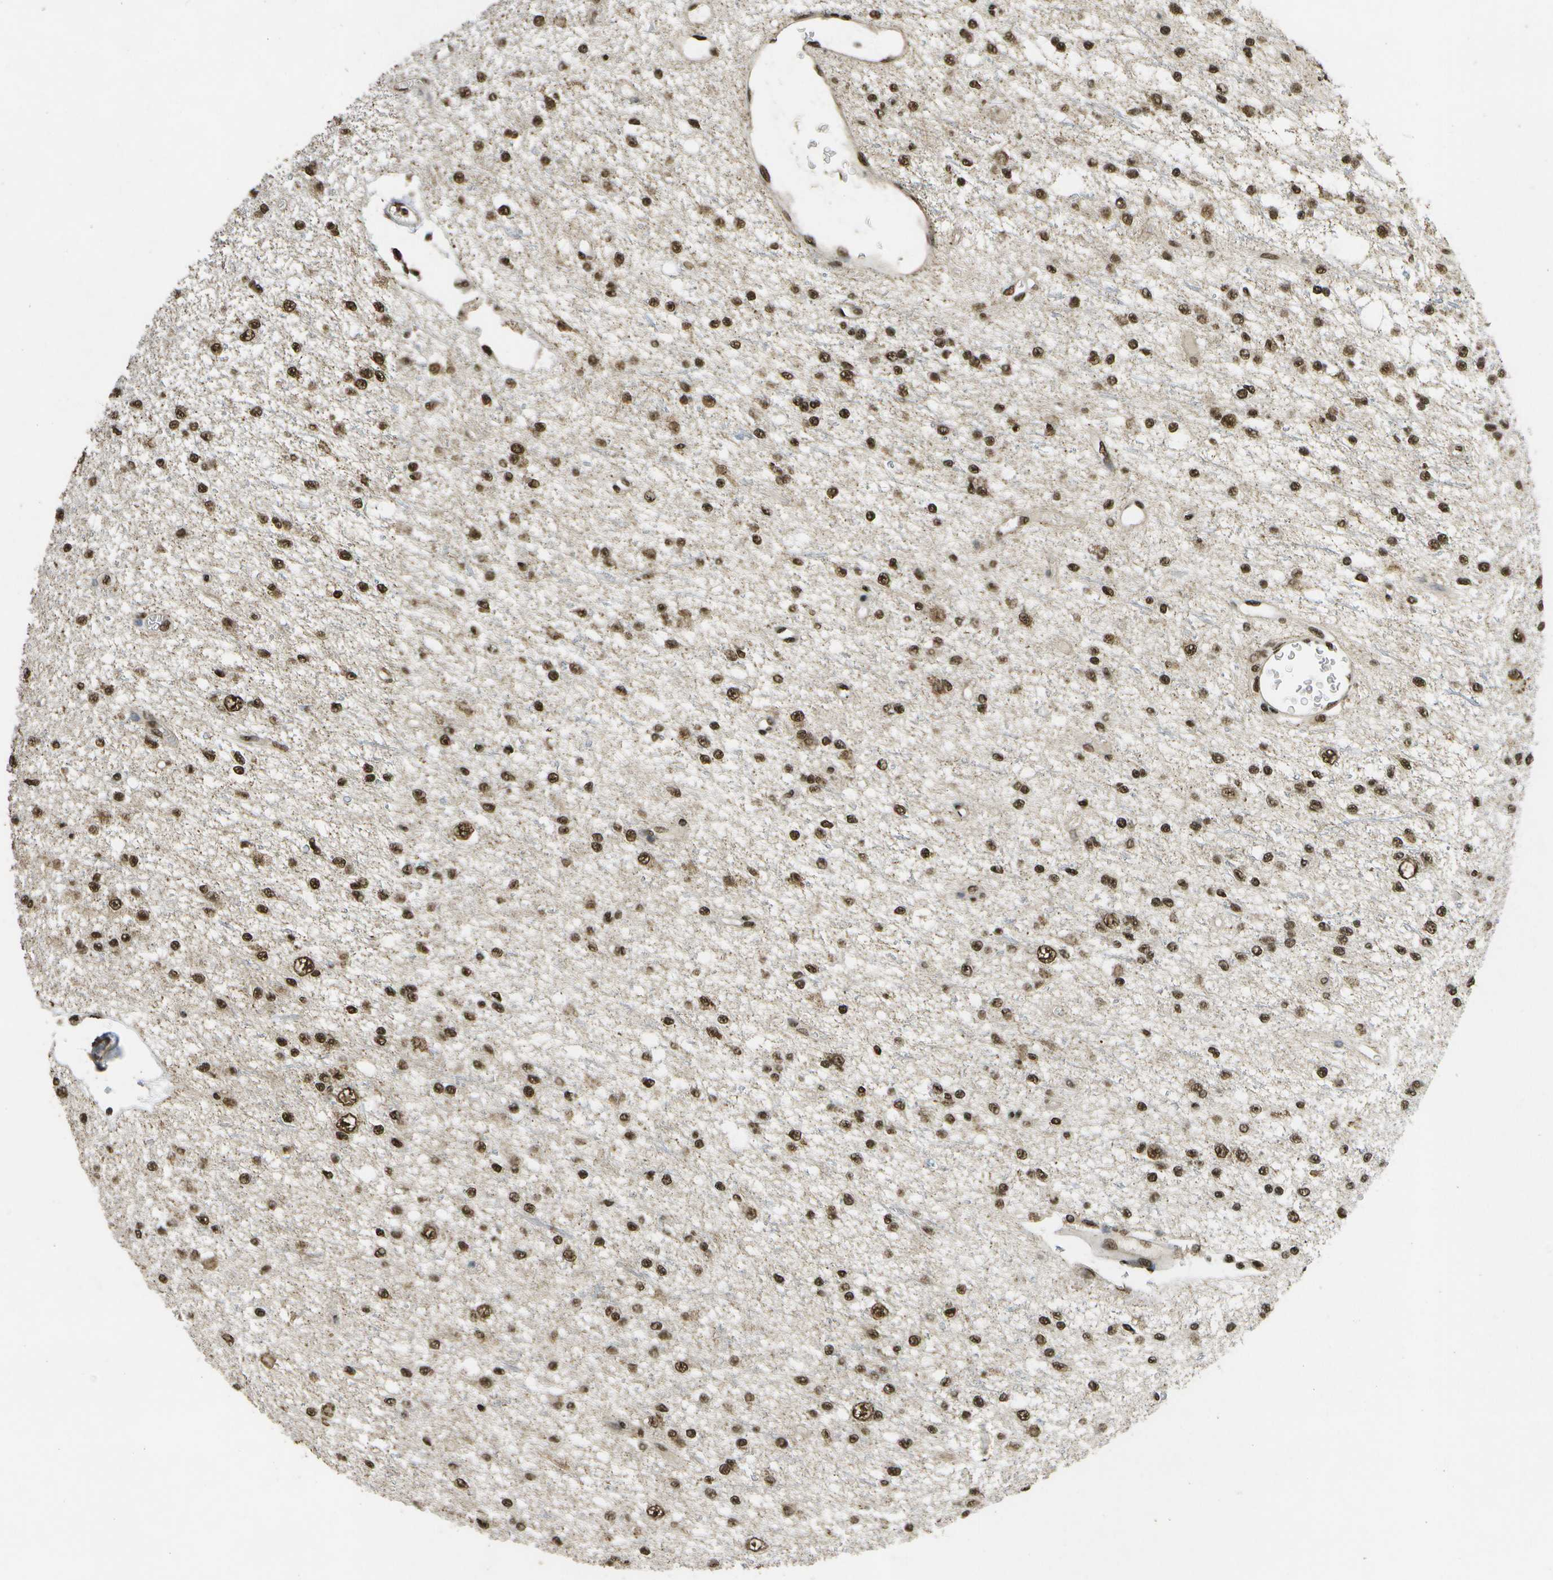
{"staining": {"intensity": "moderate", "quantity": ">75%", "location": "nuclear"}, "tissue": "glioma", "cell_type": "Tumor cells", "image_type": "cancer", "snomed": [{"axis": "morphology", "description": "Glioma, malignant, Low grade"}, {"axis": "topography", "description": "Brain"}], "caption": "Human malignant glioma (low-grade) stained for a protein (brown) reveals moderate nuclear positive staining in approximately >75% of tumor cells.", "gene": "SPEN", "patient": {"sex": "male", "age": 38}}